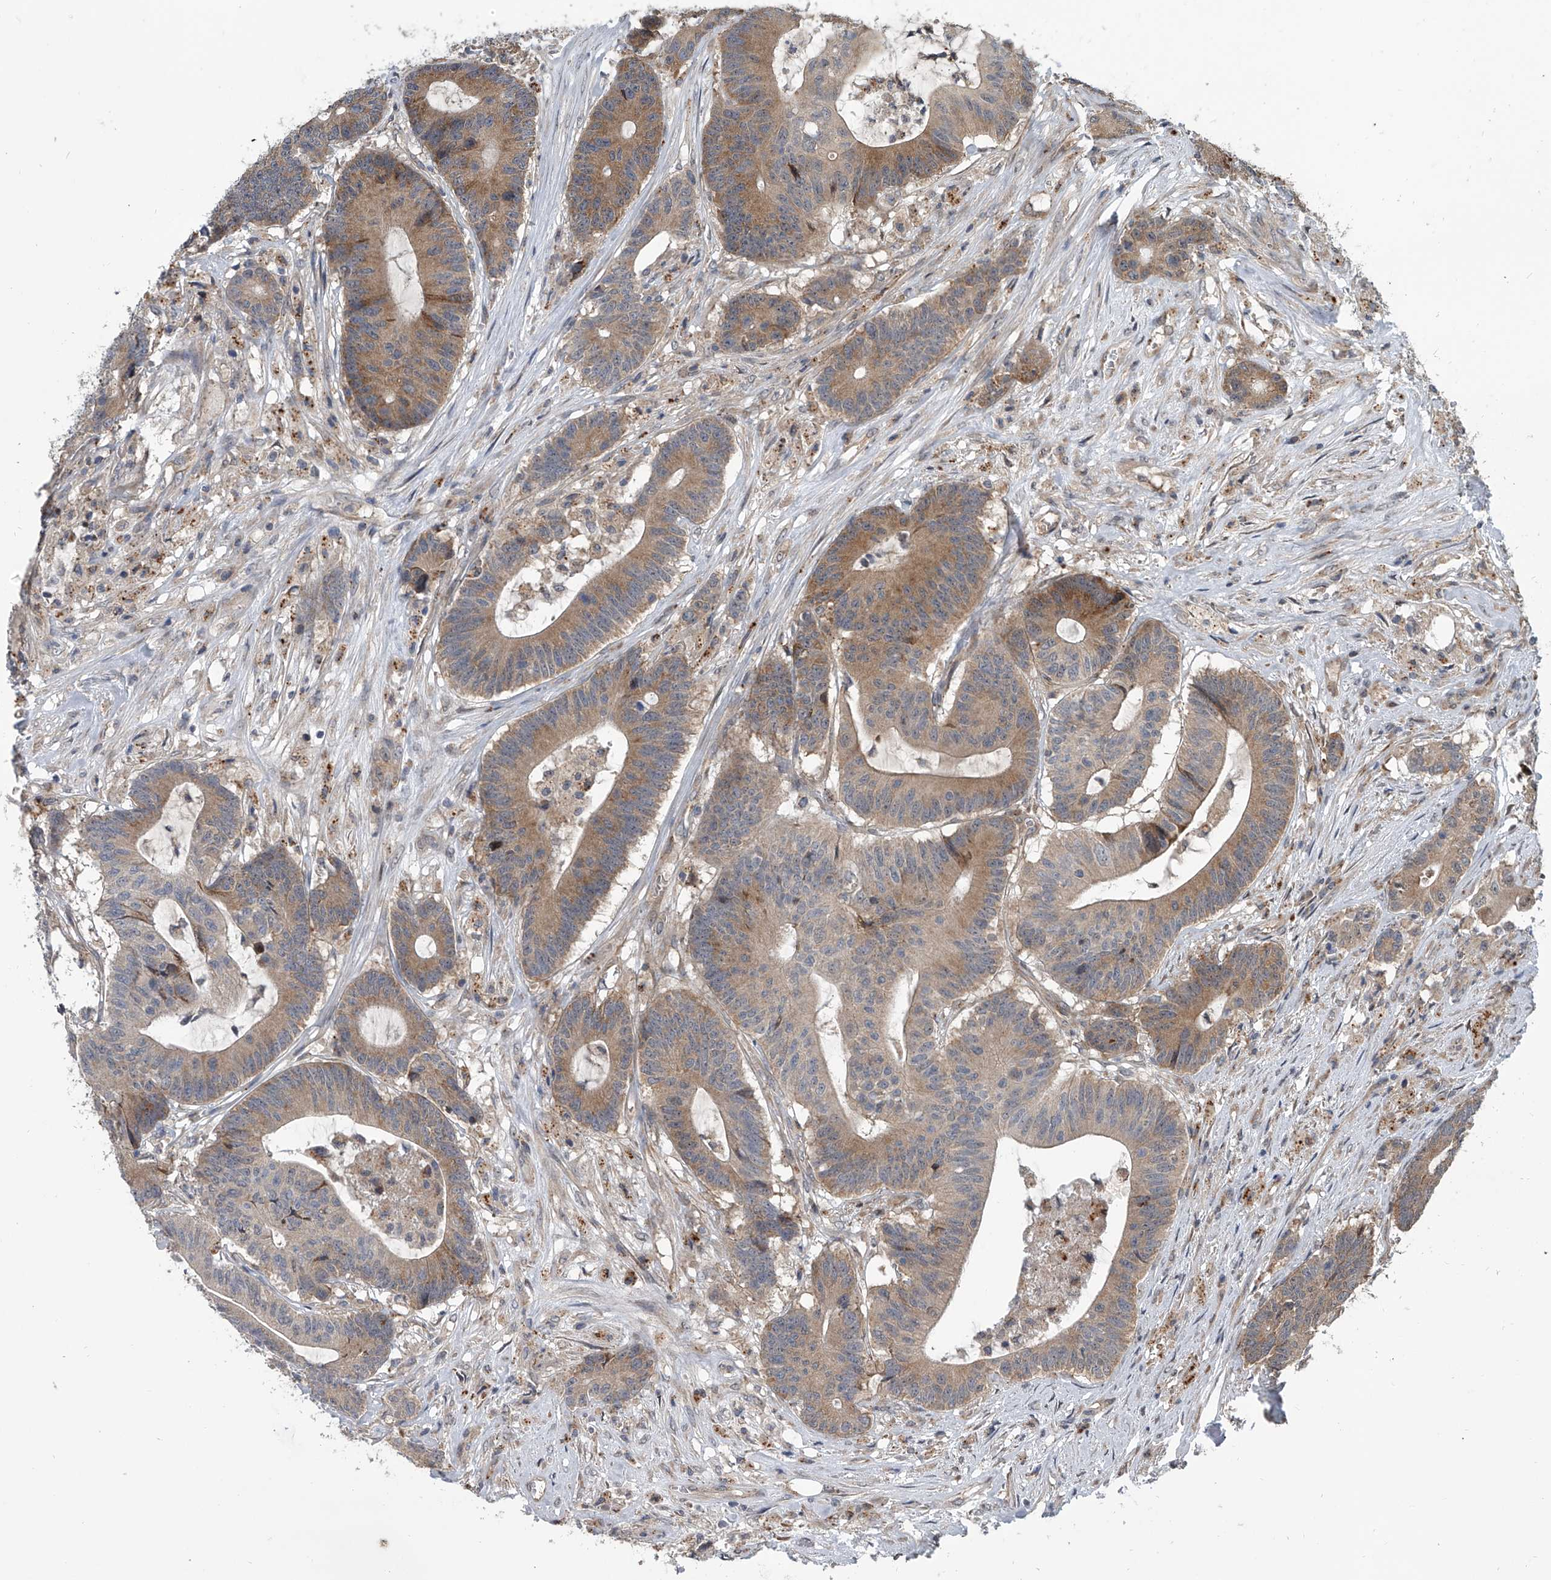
{"staining": {"intensity": "moderate", "quantity": ">75%", "location": "cytoplasmic/membranous"}, "tissue": "colorectal cancer", "cell_type": "Tumor cells", "image_type": "cancer", "snomed": [{"axis": "morphology", "description": "Adenocarcinoma, NOS"}, {"axis": "topography", "description": "Colon"}], "caption": "Immunohistochemistry (IHC) image of neoplastic tissue: human adenocarcinoma (colorectal) stained using IHC exhibits medium levels of moderate protein expression localized specifically in the cytoplasmic/membranous of tumor cells, appearing as a cytoplasmic/membranous brown color.", "gene": "GEMIN8", "patient": {"sex": "female", "age": 84}}